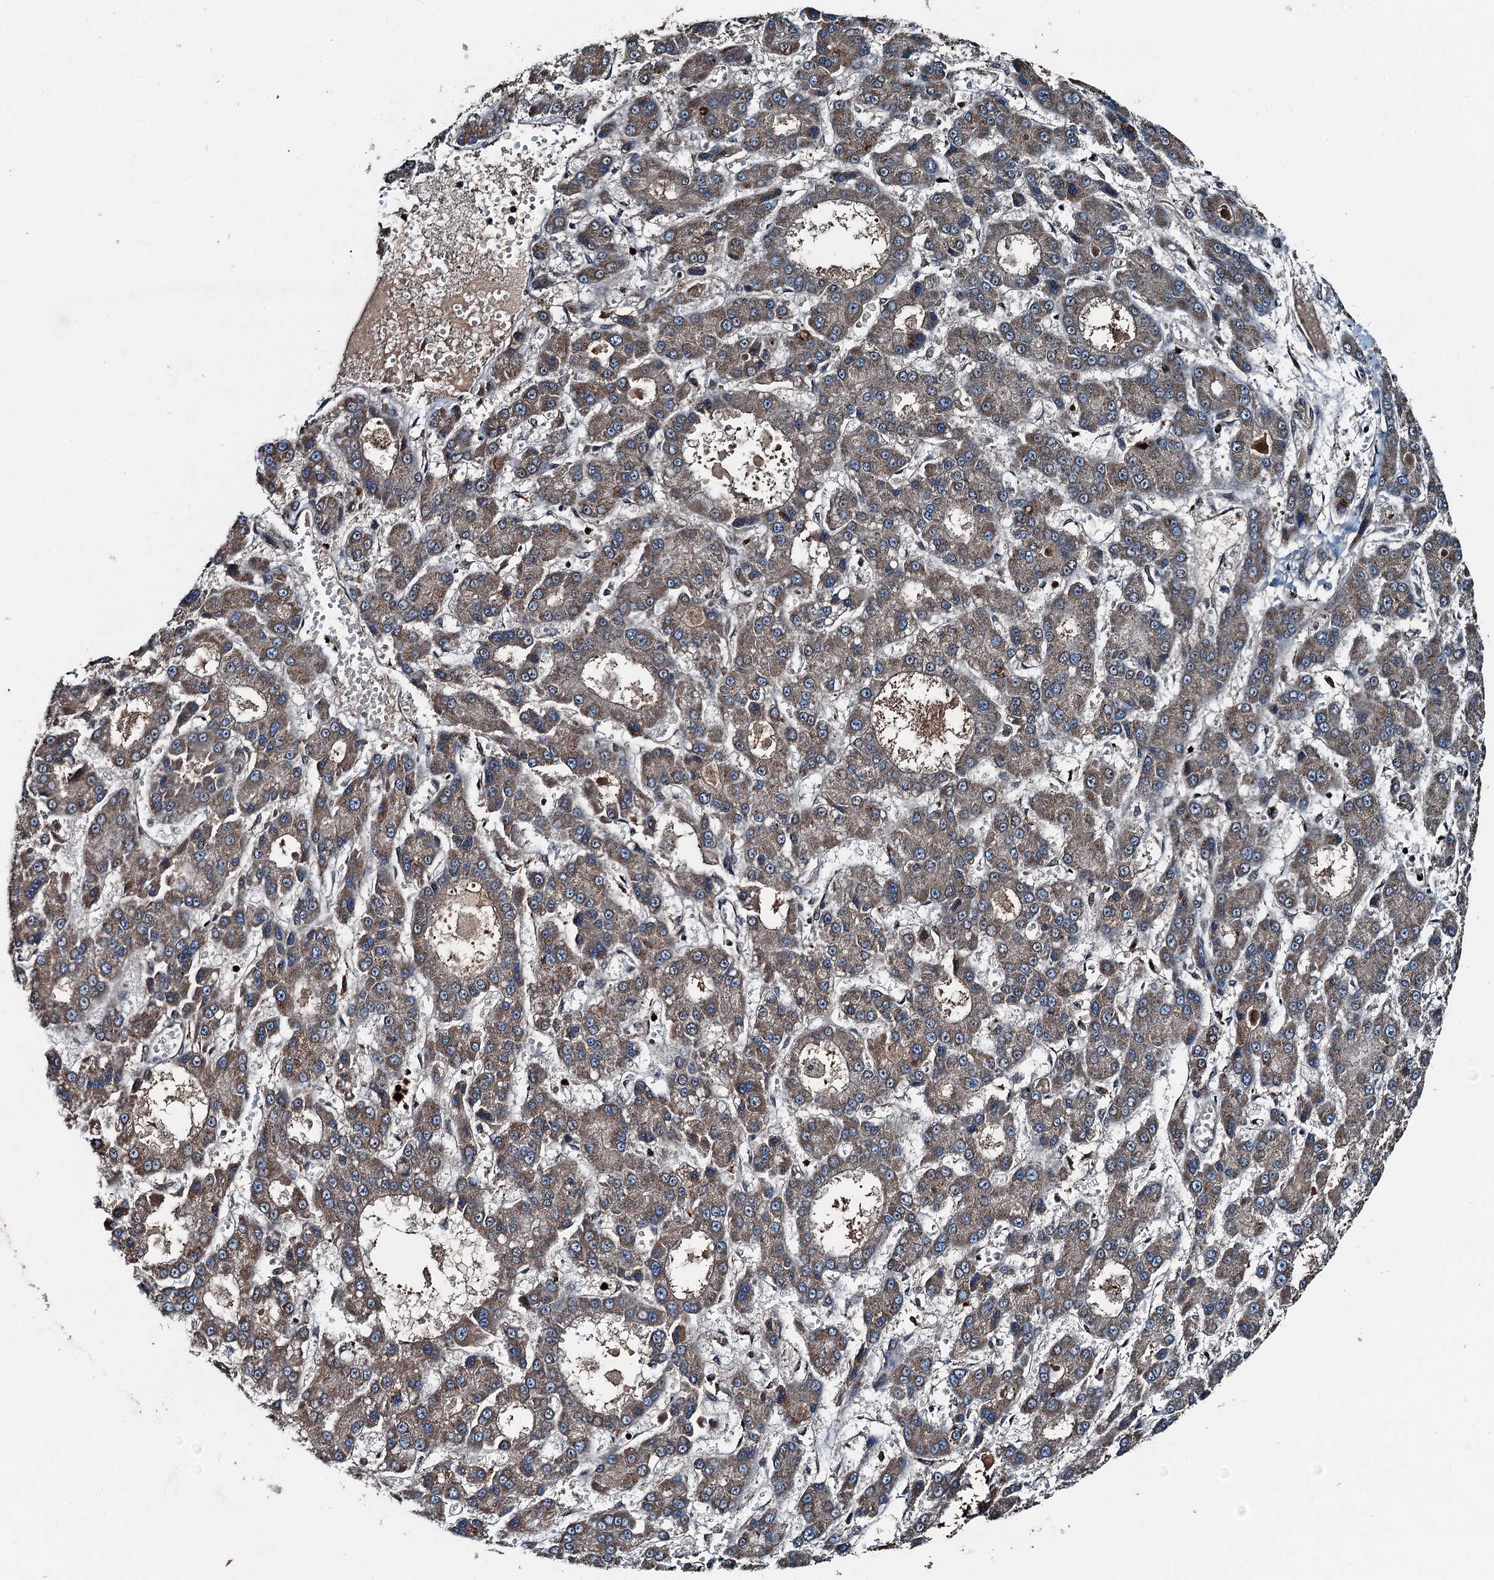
{"staining": {"intensity": "weak", "quantity": "25%-75%", "location": "cytoplasmic/membranous"}, "tissue": "liver cancer", "cell_type": "Tumor cells", "image_type": "cancer", "snomed": [{"axis": "morphology", "description": "Carcinoma, Hepatocellular, NOS"}, {"axis": "topography", "description": "Liver"}], "caption": "DAB (3,3'-diaminobenzidine) immunohistochemical staining of human liver cancer (hepatocellular carcinoma) shows weak cytoplasmic/membranous protein staining in about 25%-75% of tumor cells.", "gene": "UBXN6", "patient": {"sex": "male", "age": 70}}